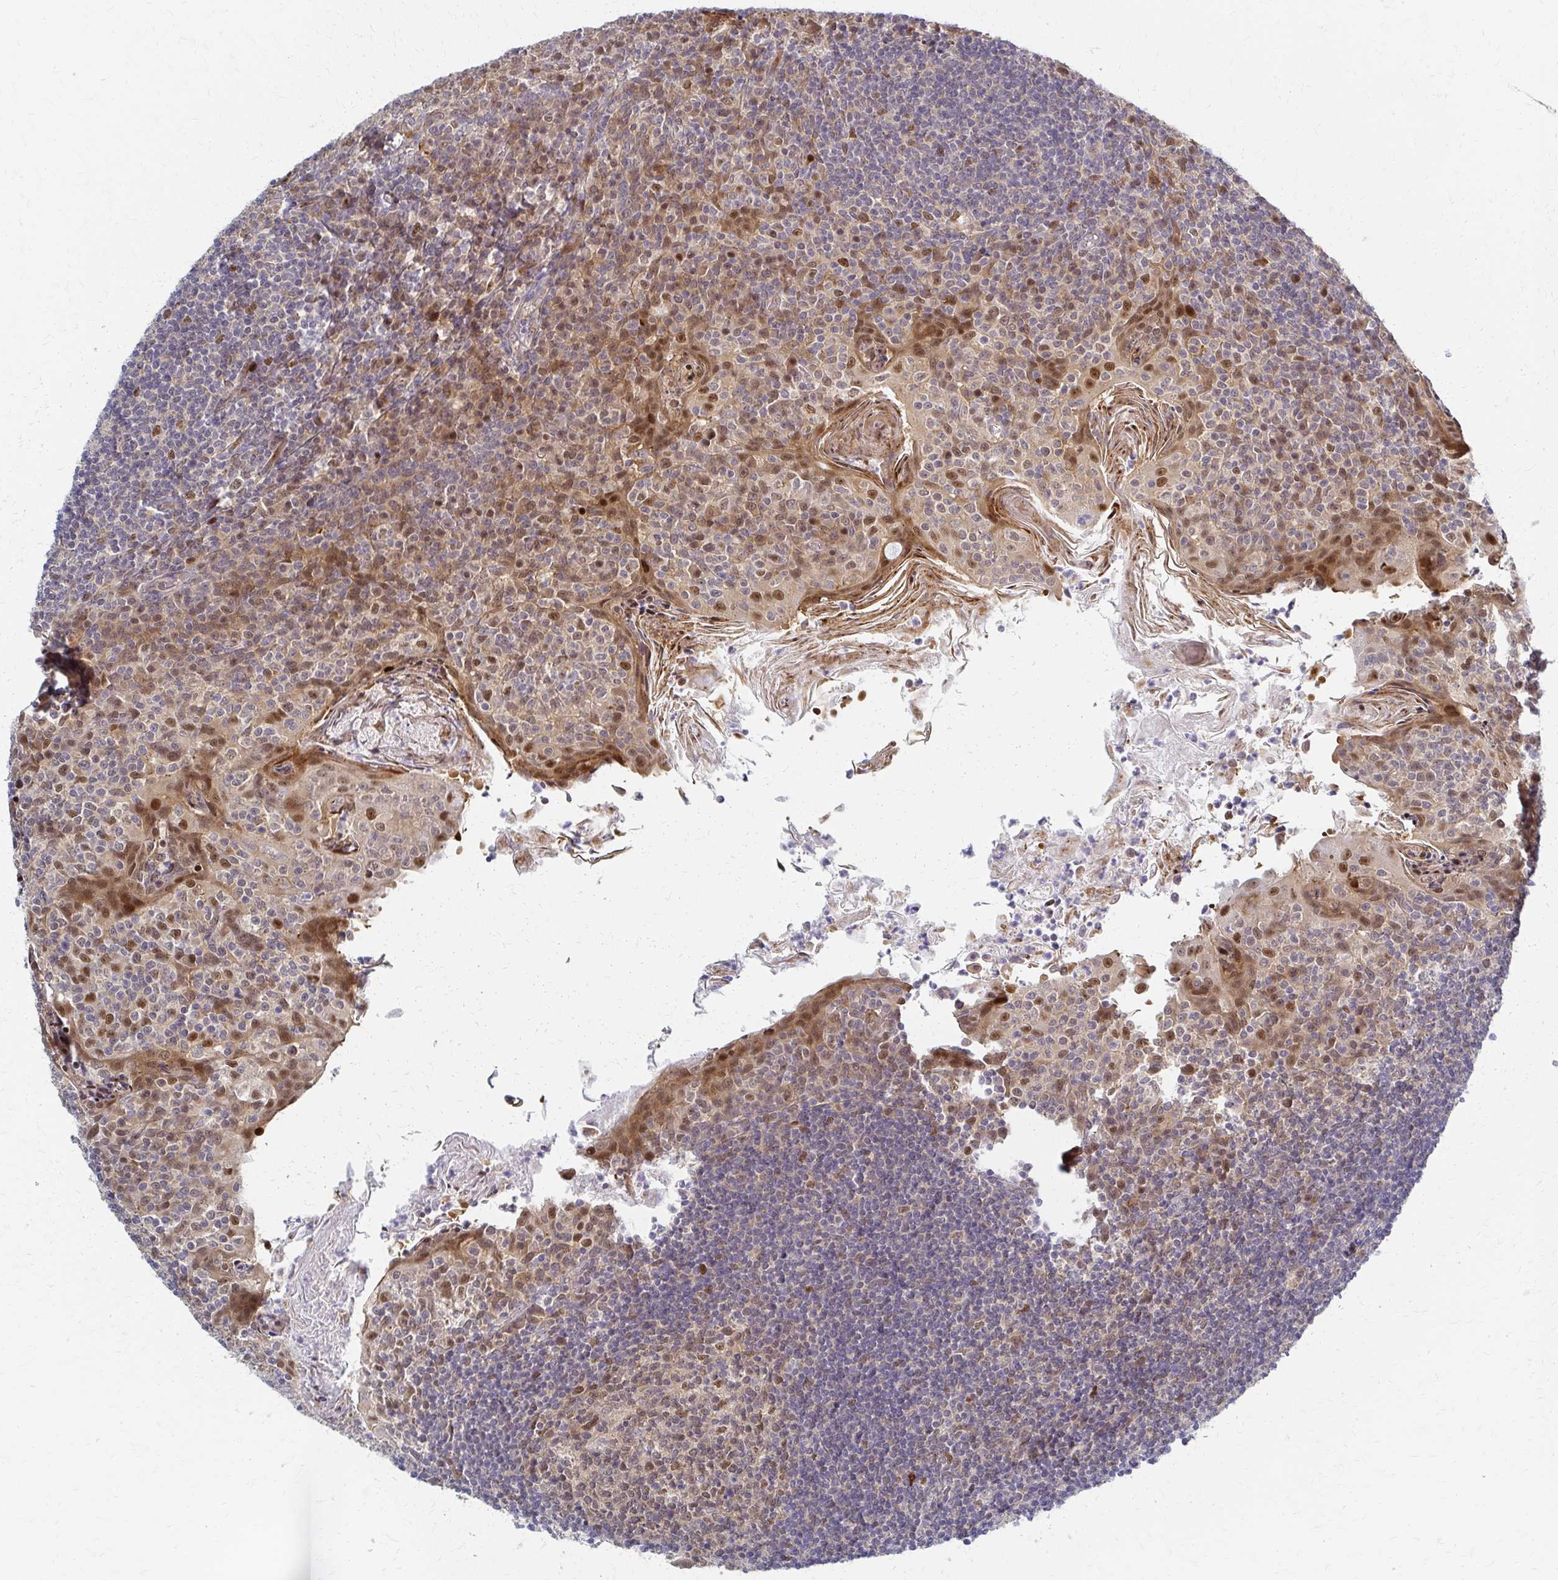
{"staining": {"intensity": "weak", "quantity": ">75%", "location": "nuclear"}, "tissue": "tonsil", "cell_type": "Germinal center cells", "image_type": "normal", "snomed": [{"axis": "morphology", "description": "Normal tissue, NOS"}, {"axis": "topography", "description": "Tonsil"}], "caption": "Immunohistochemistry photomicrograph of unremarkable human tonsil stained for a protein (brown), which displays low levels of weak nuclear expression in about >75% of germinal center cells.", "gene": "PSMD7", "patient": {"sex": "female", "age": 10}}